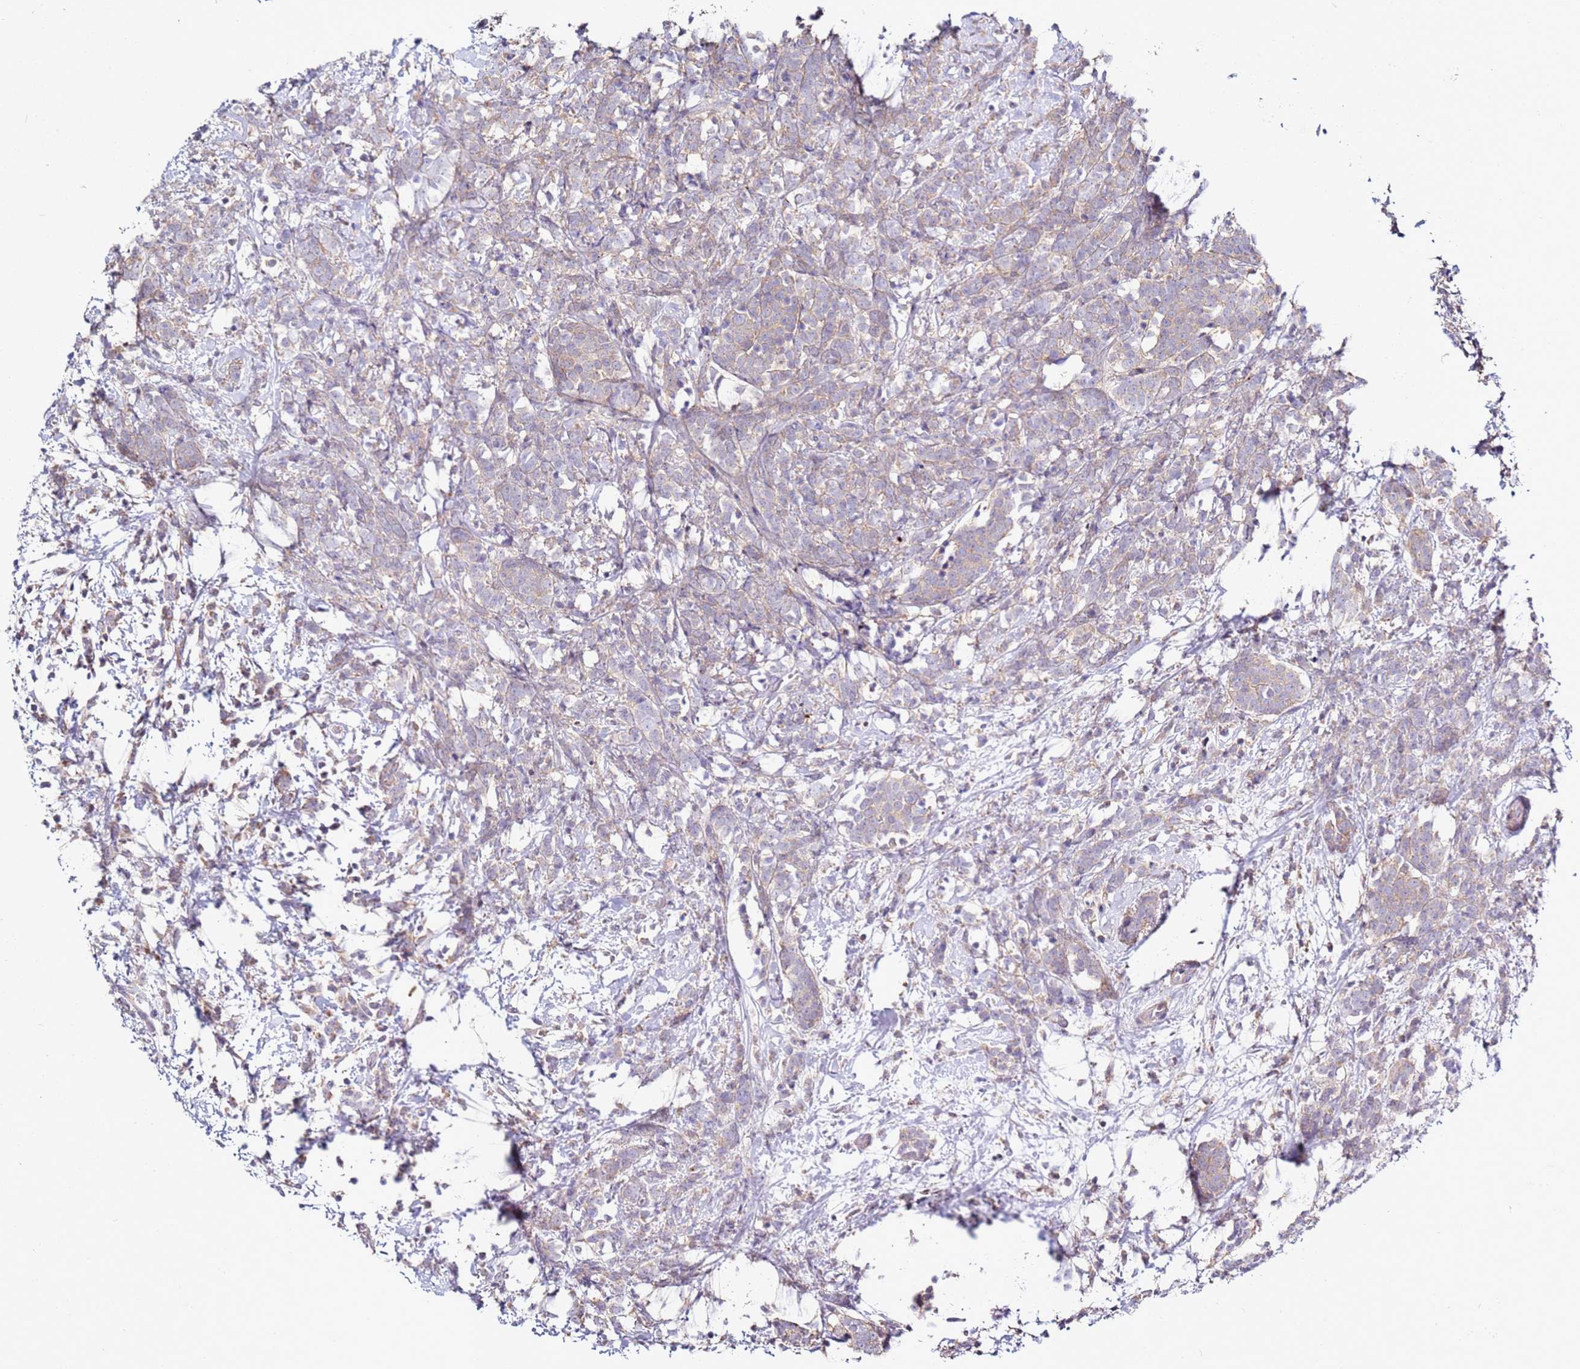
{"staining": {"intensity": "weak", "quantity": "25%-75%", "location": "cytoplasmic/membranous"}, "tissue": "breast cancer", "cell_type": "Tumor cells", "image_type": "cancer", "snomed": [{"axis": "morphology", "description": "Lobular carcinoma"}, {"axis": "topography", "description": "Breast"}], "caption": "Weak cytoplasmic/membranous staining for a protein is seen in approximately 25%-75% of tumor cells of breast cancer (lobular carcinoma) using immunohistochemistry (IHC).", "gene": "CNOT9", "patient": {"sex": "female", "age": 58}}